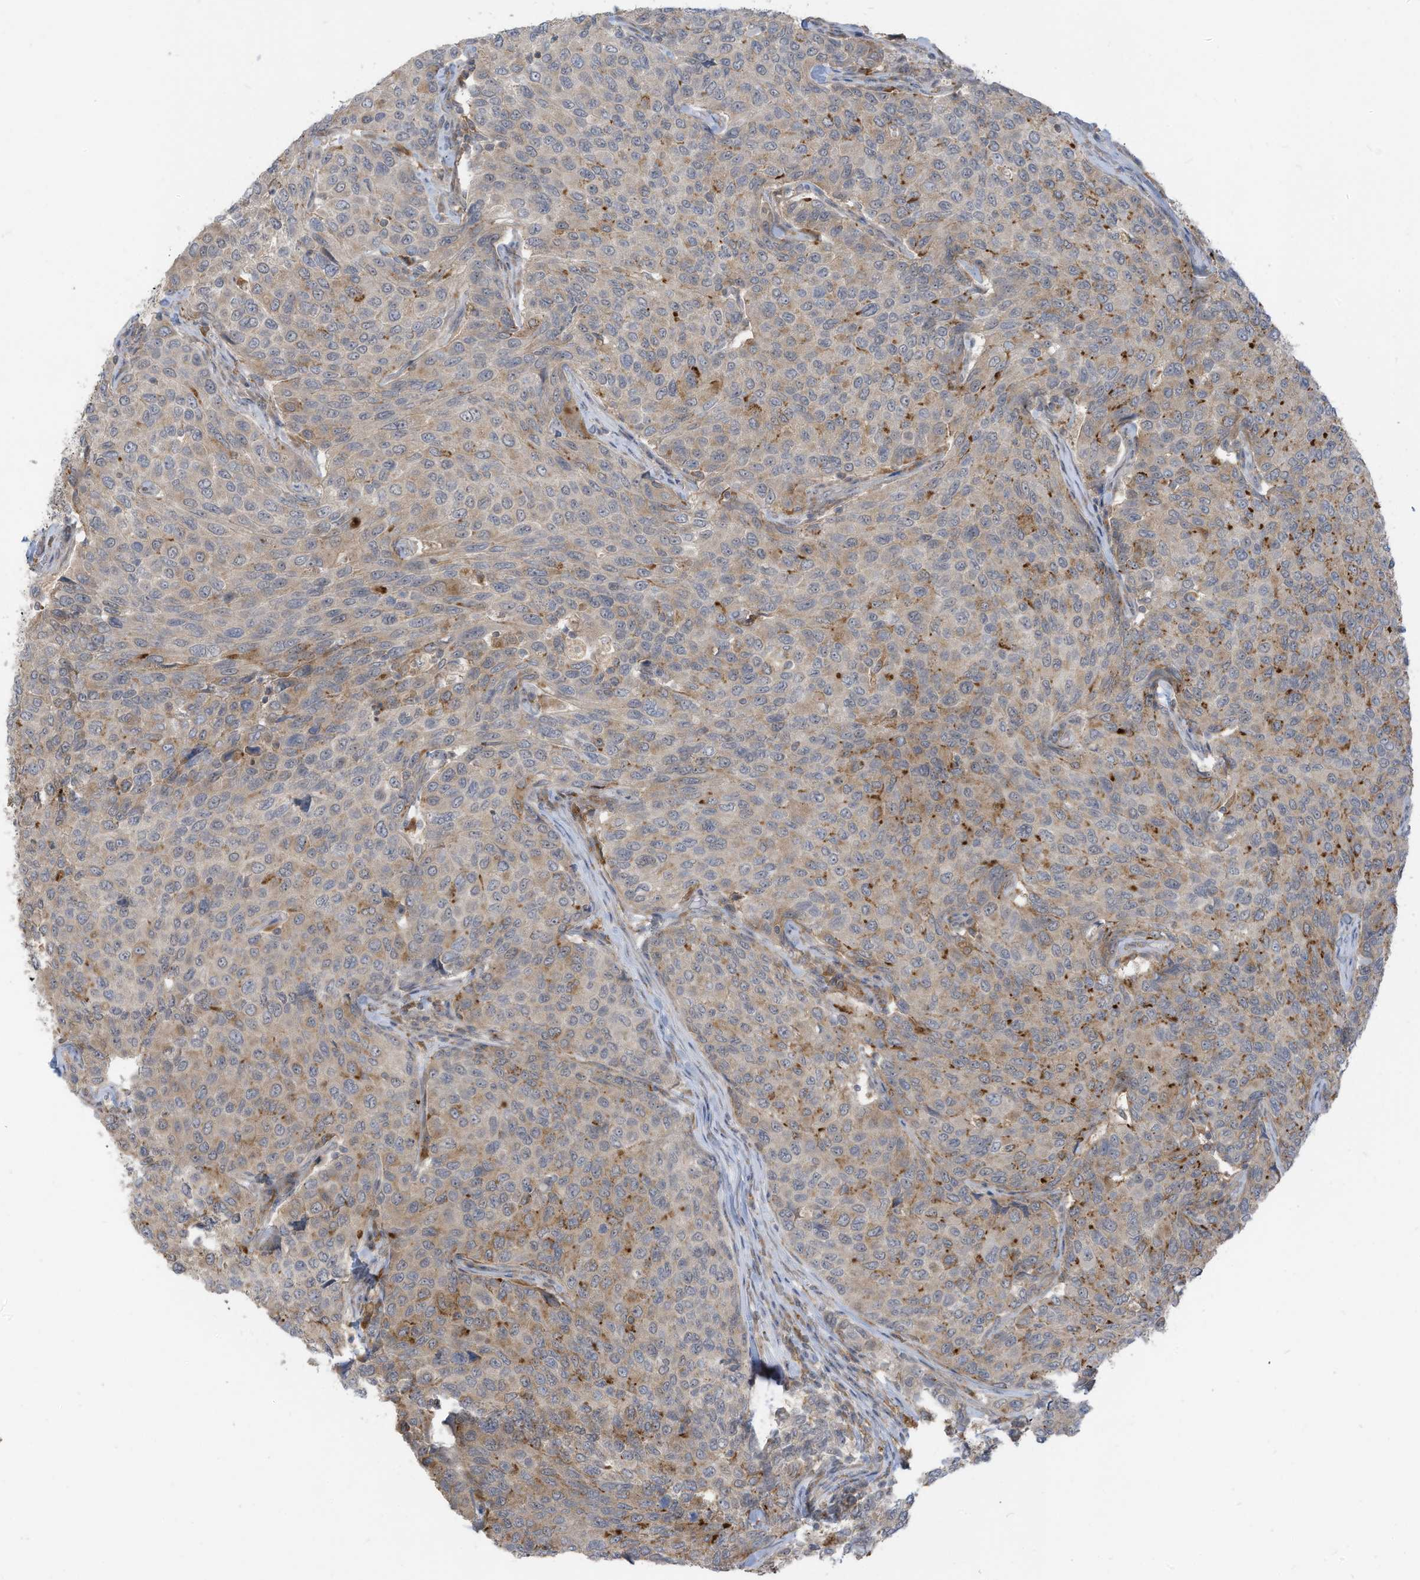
{"staining": {"intensity": "moderate", "quantity": "<25%", "location": "cytoplasmic/membranous"}, "tissue": "breast cancer", "cell_type": "Tumor cells", "image_type": "cancer", "snomed": [{"axis": "morphology", "description": "Duct carcinoma"}, {"axis": "topography", "description": "Breast"}], "caption": "Human breast infiltrating ductal carcinoma stained with a protein marker displays moderate staining in tumor cells.", "gene": "DZIP3", "patient": {"sex": "female", "age": 55}}